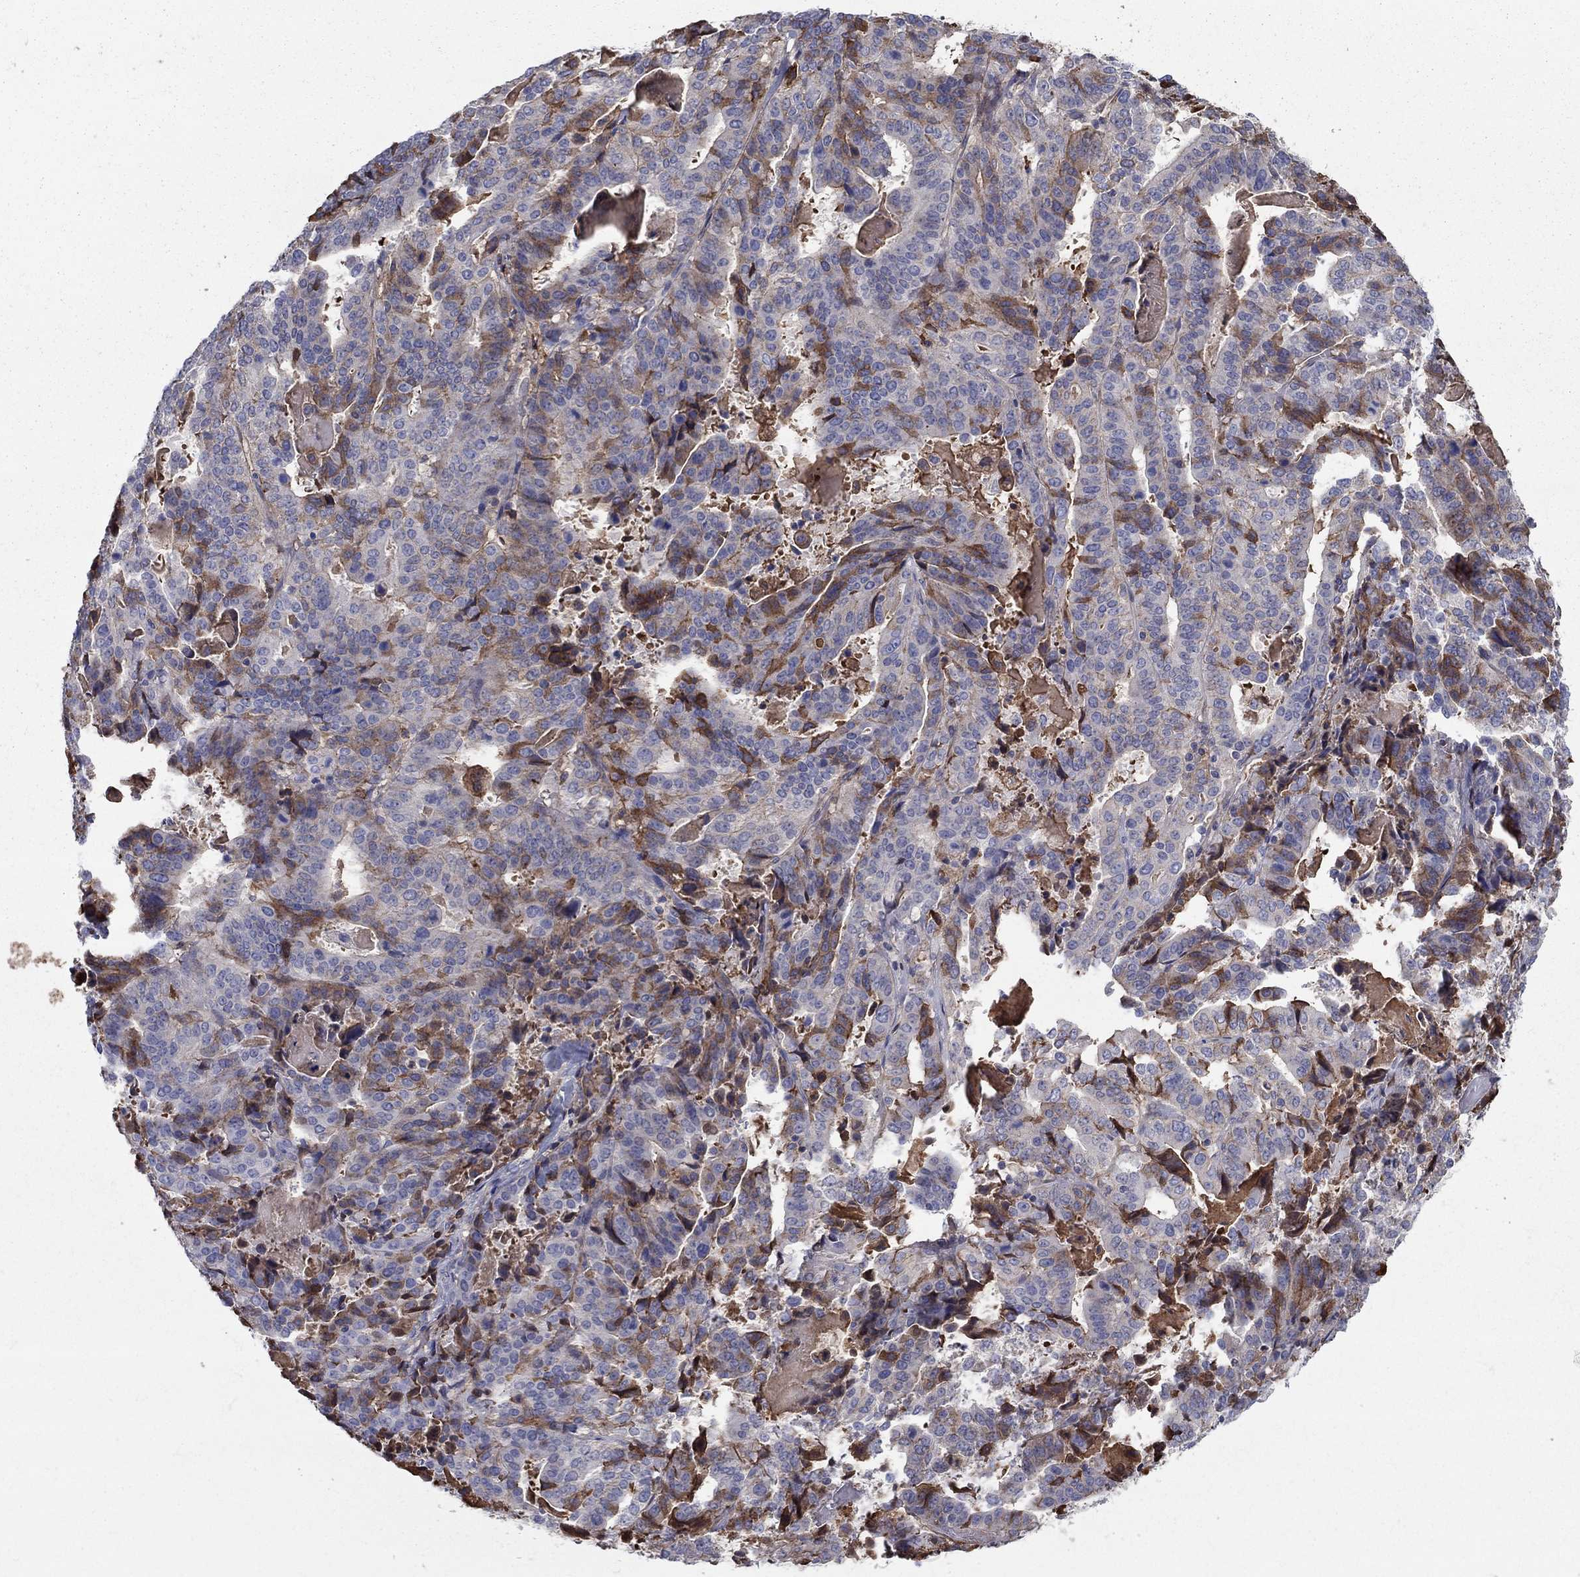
{"staining": {"intensity": "strong", "quantity": "<25%", "location": "cytoplasmic/membranous"}, "tissue": "stomach cancer", "cell_type": "Tumor cells", "image_type": "cancer", "snomed": [{"axis": "morphology", "description": "Adenocarcinoma, NOS"}, {"axis": "topography", "description": "Stomach"}], "caption": "Stomach adenocarcinoma stained for a protein shows strong cytoplasmic/membranous positivity in tumor cells. (Stains: DAB in brown, nuclei in blue, Microscopy: brightfield microscopy at high magnification).", "gene": "HPX", "patient": {"sex": "male", "age": 48}}